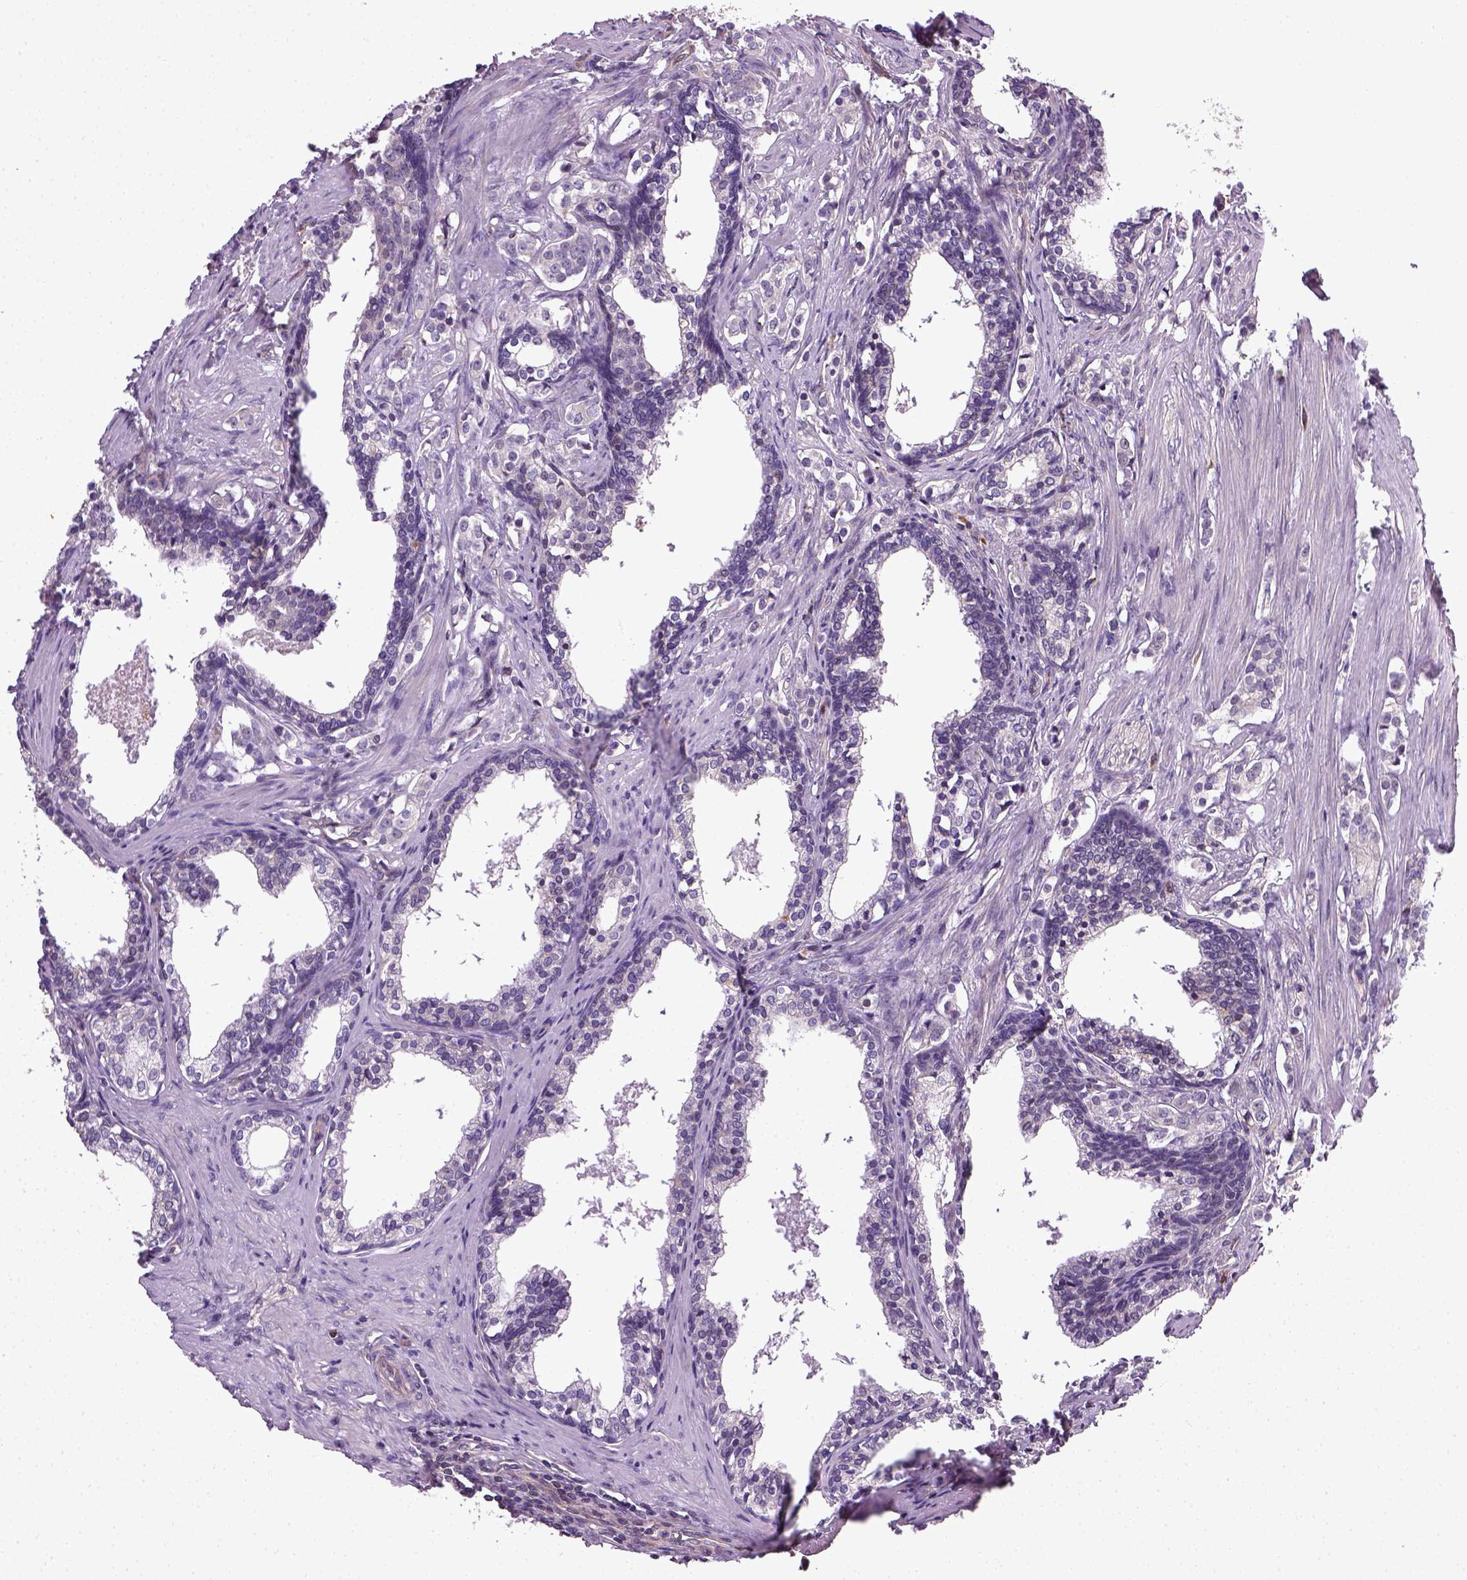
{"staining": {"intensity": "negative", "quantity": "none", "location": "none"}, "tissue": "prostate cancer", "cell_type": "Tumor cells", "image_type": "cancer", "snomed": [{"axis": "morphology", "description": "Adenocarcinoma, NOS"}, {"axis": "topography", "description": "Prostate and seminal vesicle, NOS"}], "caption": "The histopathology image shows no staining of tumor cells in prostate adenocarcinoma.", "gene": "TPRG1", "patient": {"sex": "male", "age": 63}}